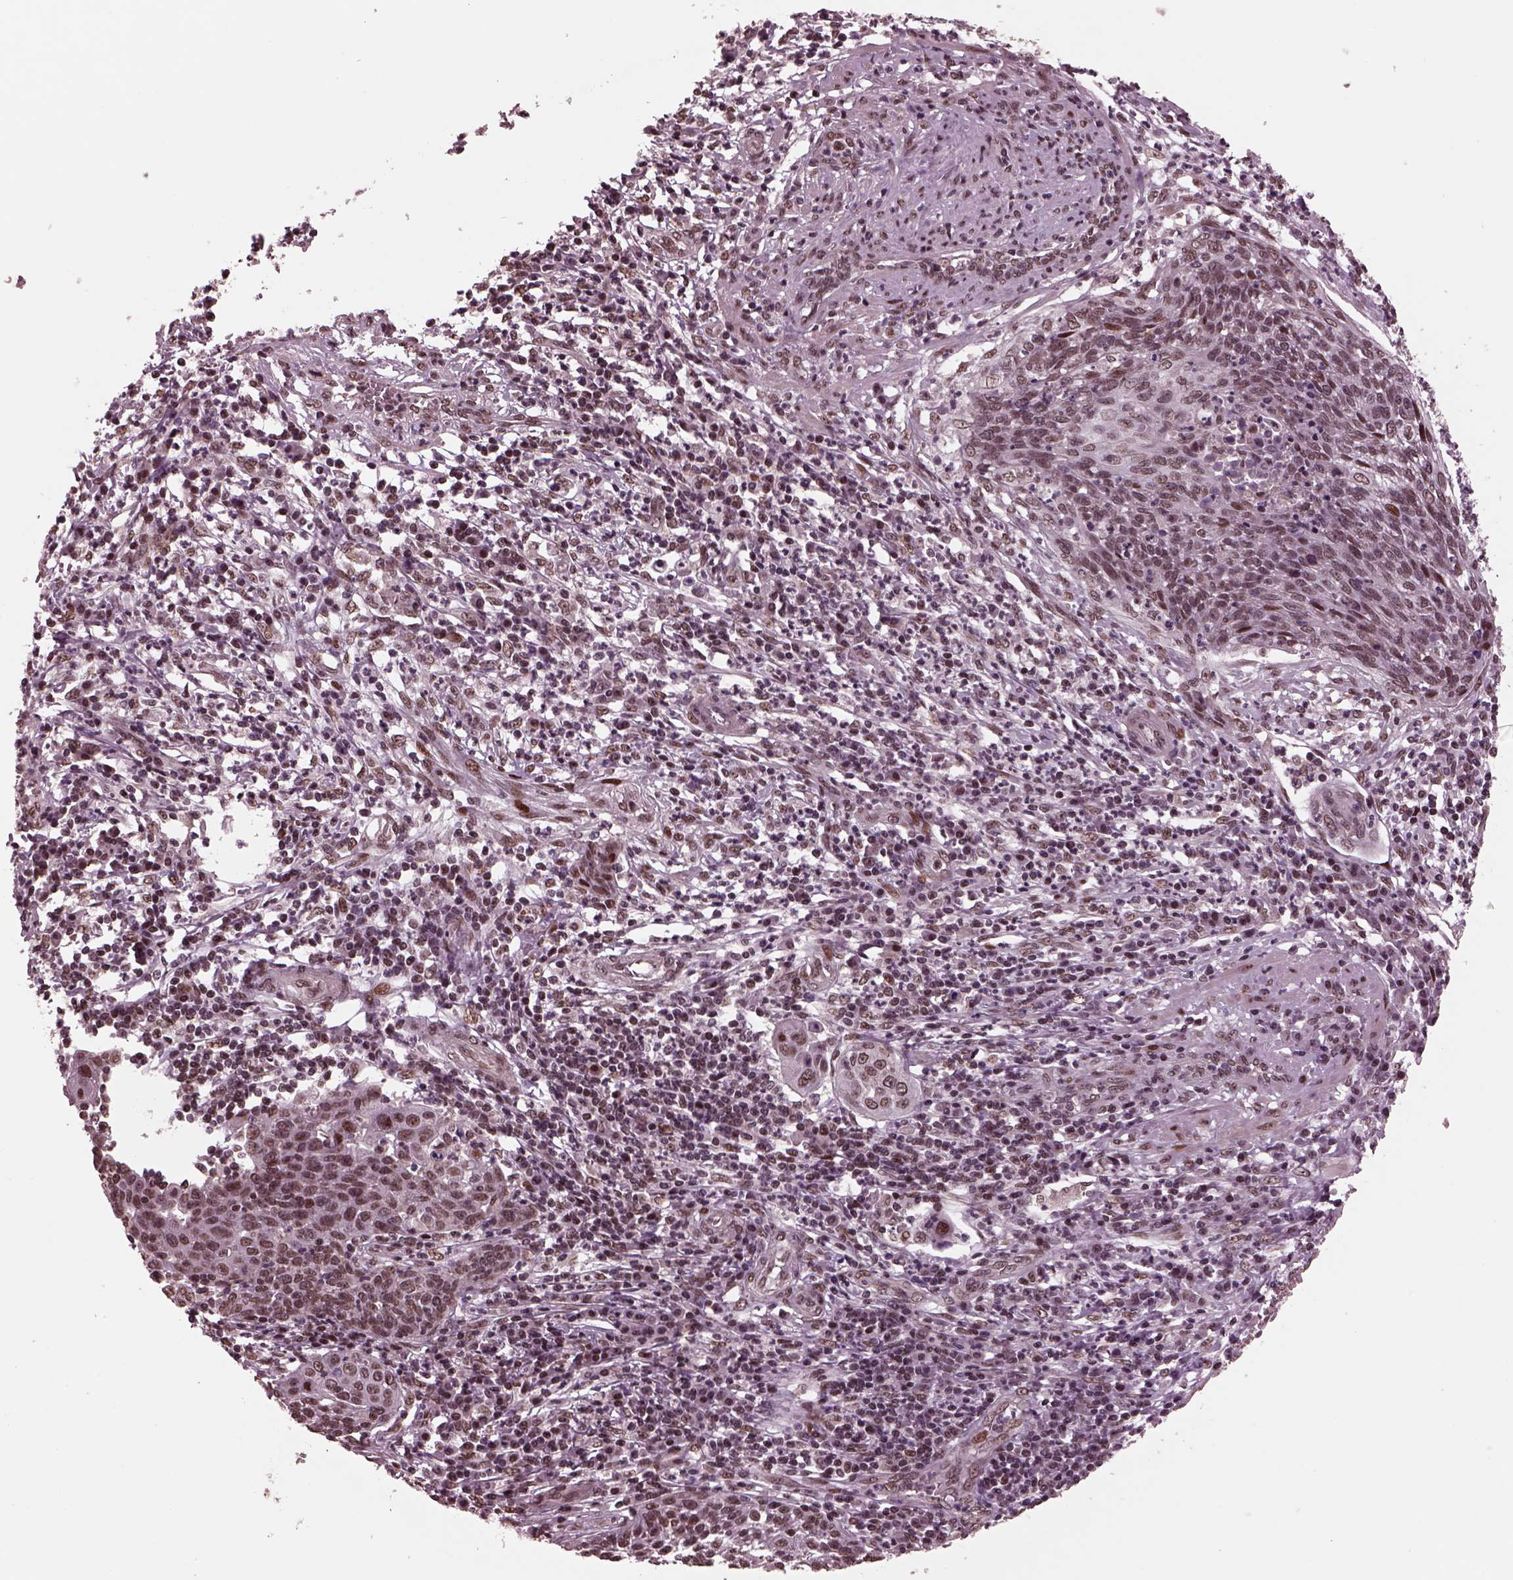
{"staining": {"intensity": "weak", "quantity": "25%-75%", "location": "nuclear"}, "tissue": "cervical cancer", "cell_type": "Tumor cells", "image_type": "cancer", "snomed": [{"axis": "morphology", "description": "Squamous cell carcinoma, NOS"}, {"axis": "topography", "description": "Cervix"}], "caption": "Protein positivity by immunohistochemistry reveals weak nuclear positivity in about 25%-75% of tumor cells in cervical cancer.", "gene": "NAP1L5", "patient": {"sex": "female", "age": 34}}